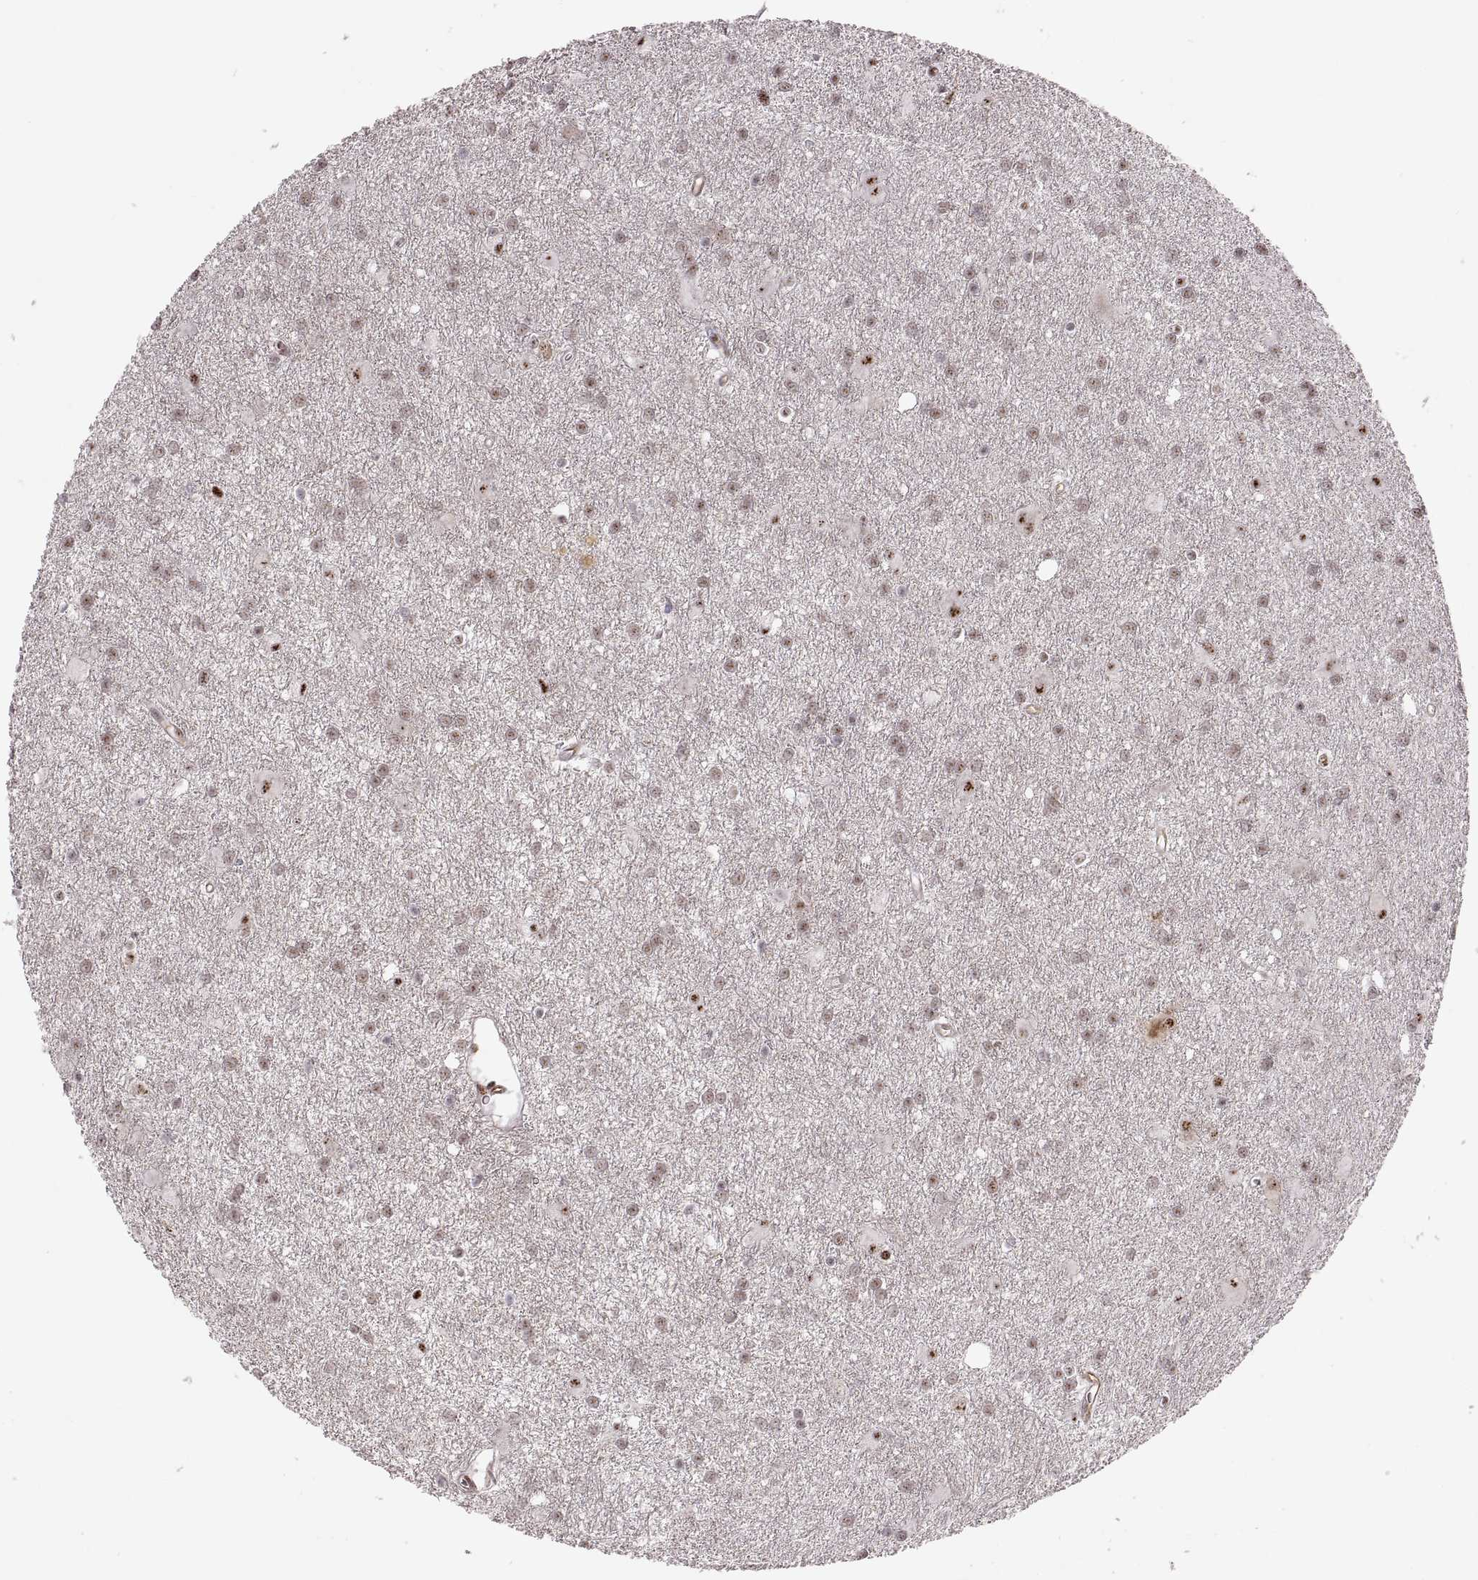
{"staining": {"intensity": "weak", "quantity": "25%-75%", "location": "nuclear"}, "tissue": "glioma", "cell_type": "Tumor cells", "image_type": "cancer", "snomed": [{"axis": "morphology", "description": "Glioma, malignant, Low grade"}, {"axis": "topography", "description": "Brain"}], "caption": "Tumor cells show low levels of weak nuclear staining in about 25%-75% of cells in malignant glioma (low-grade).", "gene": "ZCCHC17", "patient": {"sex": "male", "age": 58}}